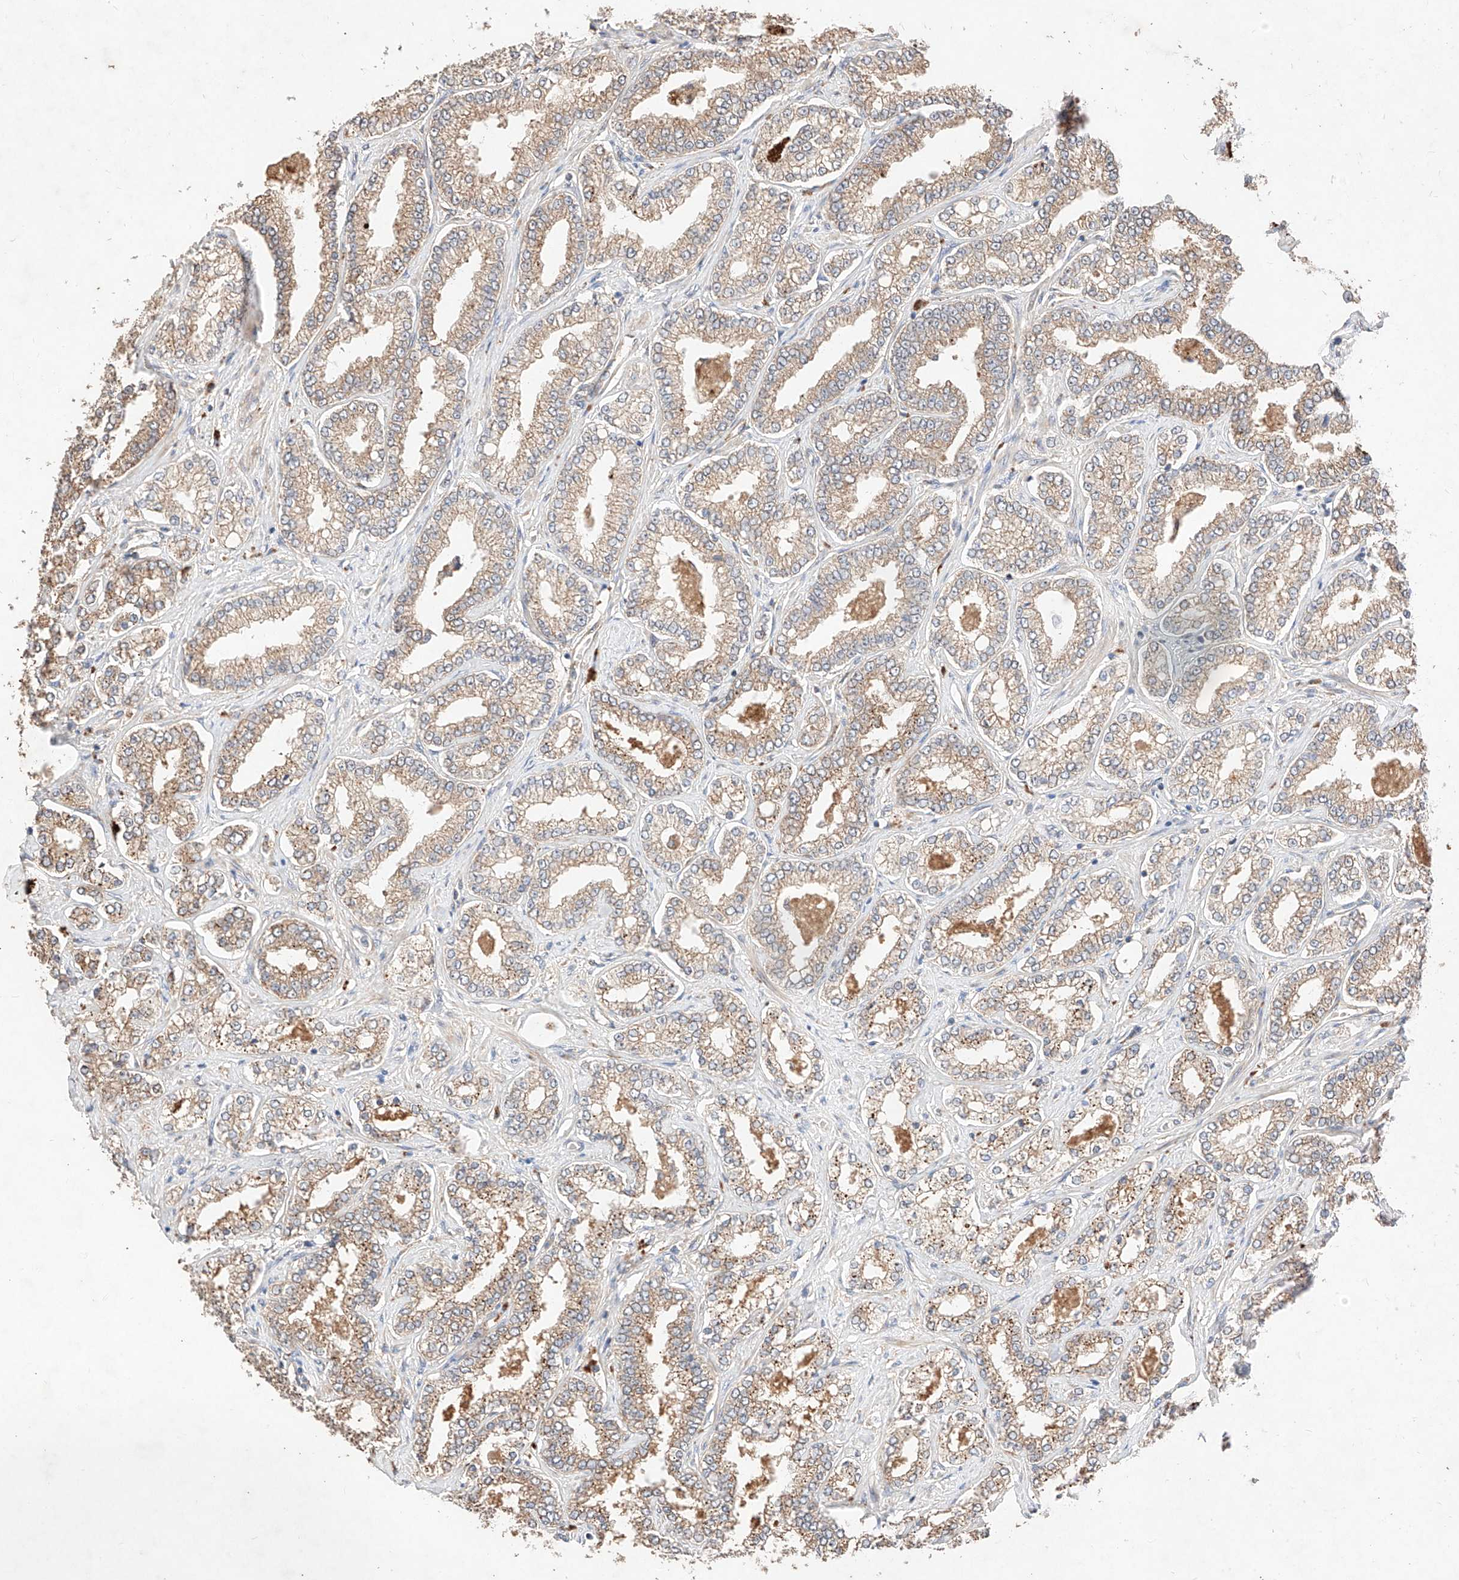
{"staining": {"intensity": "moderate", "quantity": ">75%", "location": "cytoplasmic/membranous"}, "tissue": "prostate cancer", "cell_type": "Tumor cells", "image_type": "cancer", "snomed": [{"axis": "morphology", "description": "Normal tissue, NOS"}, {"axis": "morphology", "description": "Adenocarcinoma, High grade"}, {"axis": "topography", "description": "Prostate"}], "caption": "IHC micrograph of neoplastic tissue: adenocarcinoma (high-grade) (prostate) stained using IHC demonstrates medium levels of moderate protein expression localized specifically in the cytoplasmic/membranous of tumor cells, appearing as a cytoplasmic/membranous brown color.", "gene": "C6orf62", "patient": {"sex": "male", "age": 83}}